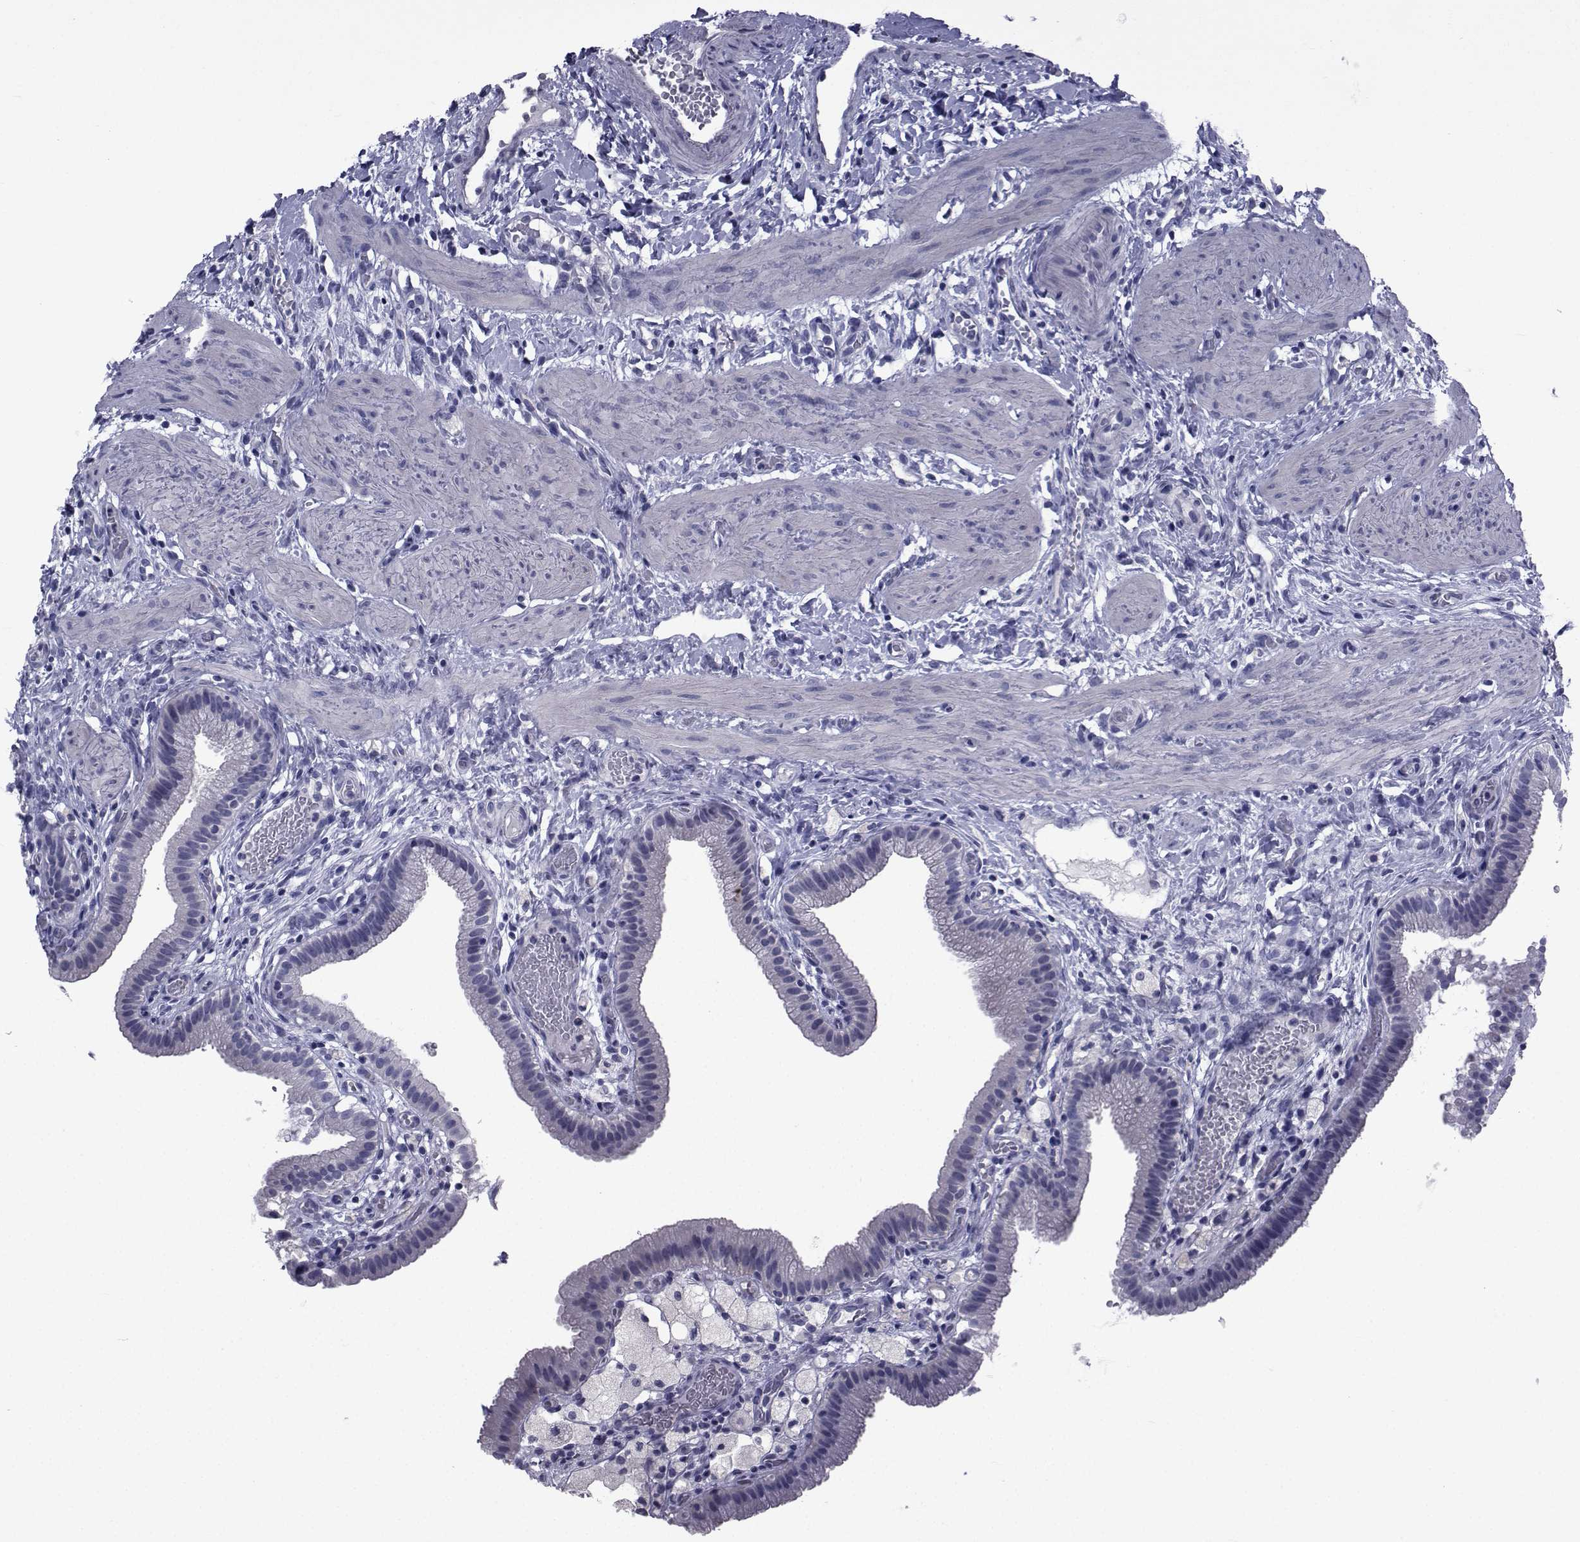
{"staining": {"intensity": "negative", "quantity": "none", "location": "none"}, "tissue": "gallbladder", "cell_type": "Glandular cells", "image_type": "normal", "snomed": [{"axis": "morphology", "description": "Normal tissue, NOS"}, {"axis": "topography", "description": "Gallbladder"}], "caption": "Glandular cells show no significant positivity in normal gallbladder. (Brightfield microscopy of DAB immunohistochemistry (IHC) at high magnification).", "gene": "CHRNA1", "patient": {"sex": "female", "age": 24}}